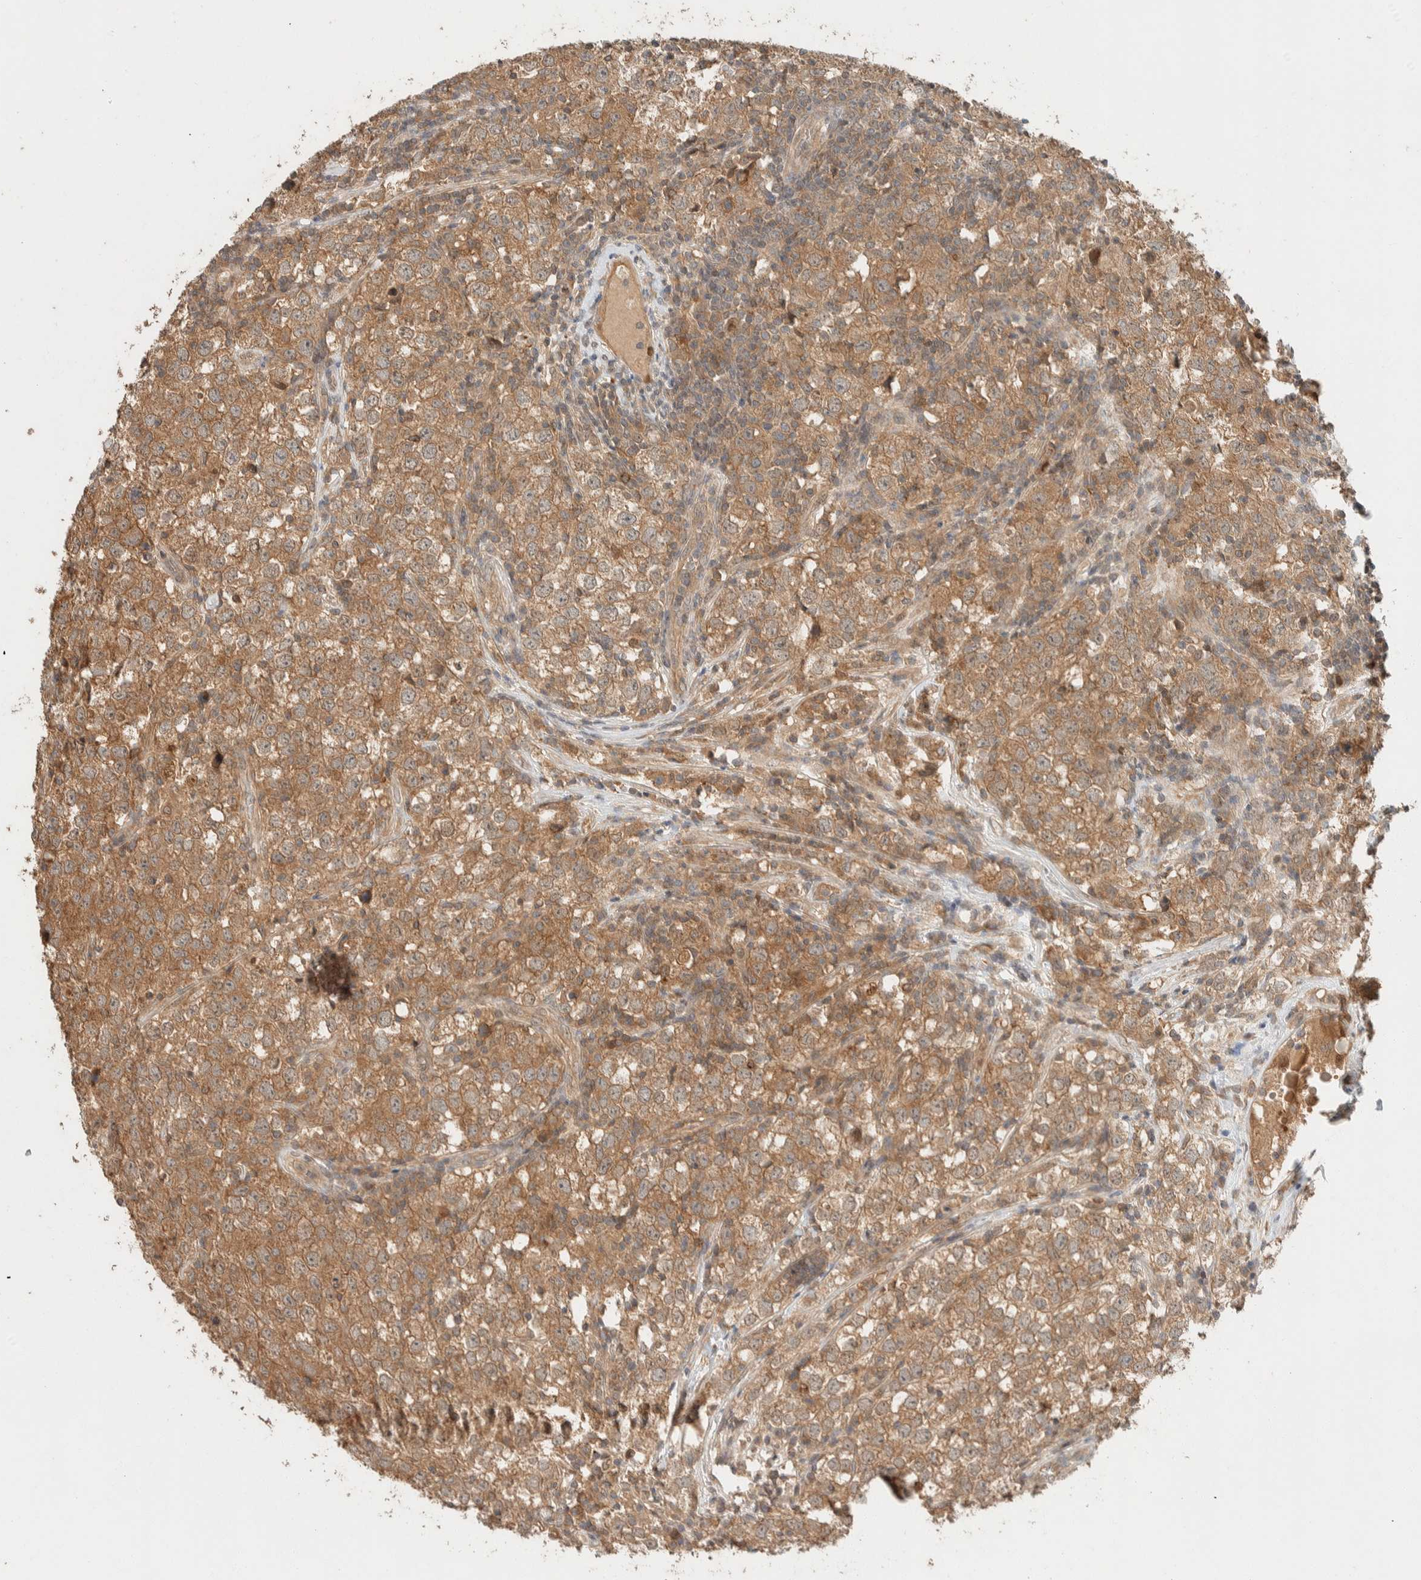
{"staining": {"intensity": "moderate", "quantity": ">75%", "location": "cytoplasmic/membranous"}, "tissue": "testis cancer", "cell_type": "Tumor cells", "image_type": "cancer", "snomed": [{"axis": "morphology", "description": "Seminoma, NOS"}, {"axis": "morphology", "description": "Carcinoma, Embryonal, NOS"}, {"axis": "topography", "description": "Testis"}], "caption": "Protein staining reveals moderate cytoplasmic/membranous staining in approximately >75% of tumor cells in seminoma (testis).", "gene": "ZNF567", "patient": {"sex": "male", "age": 28}}